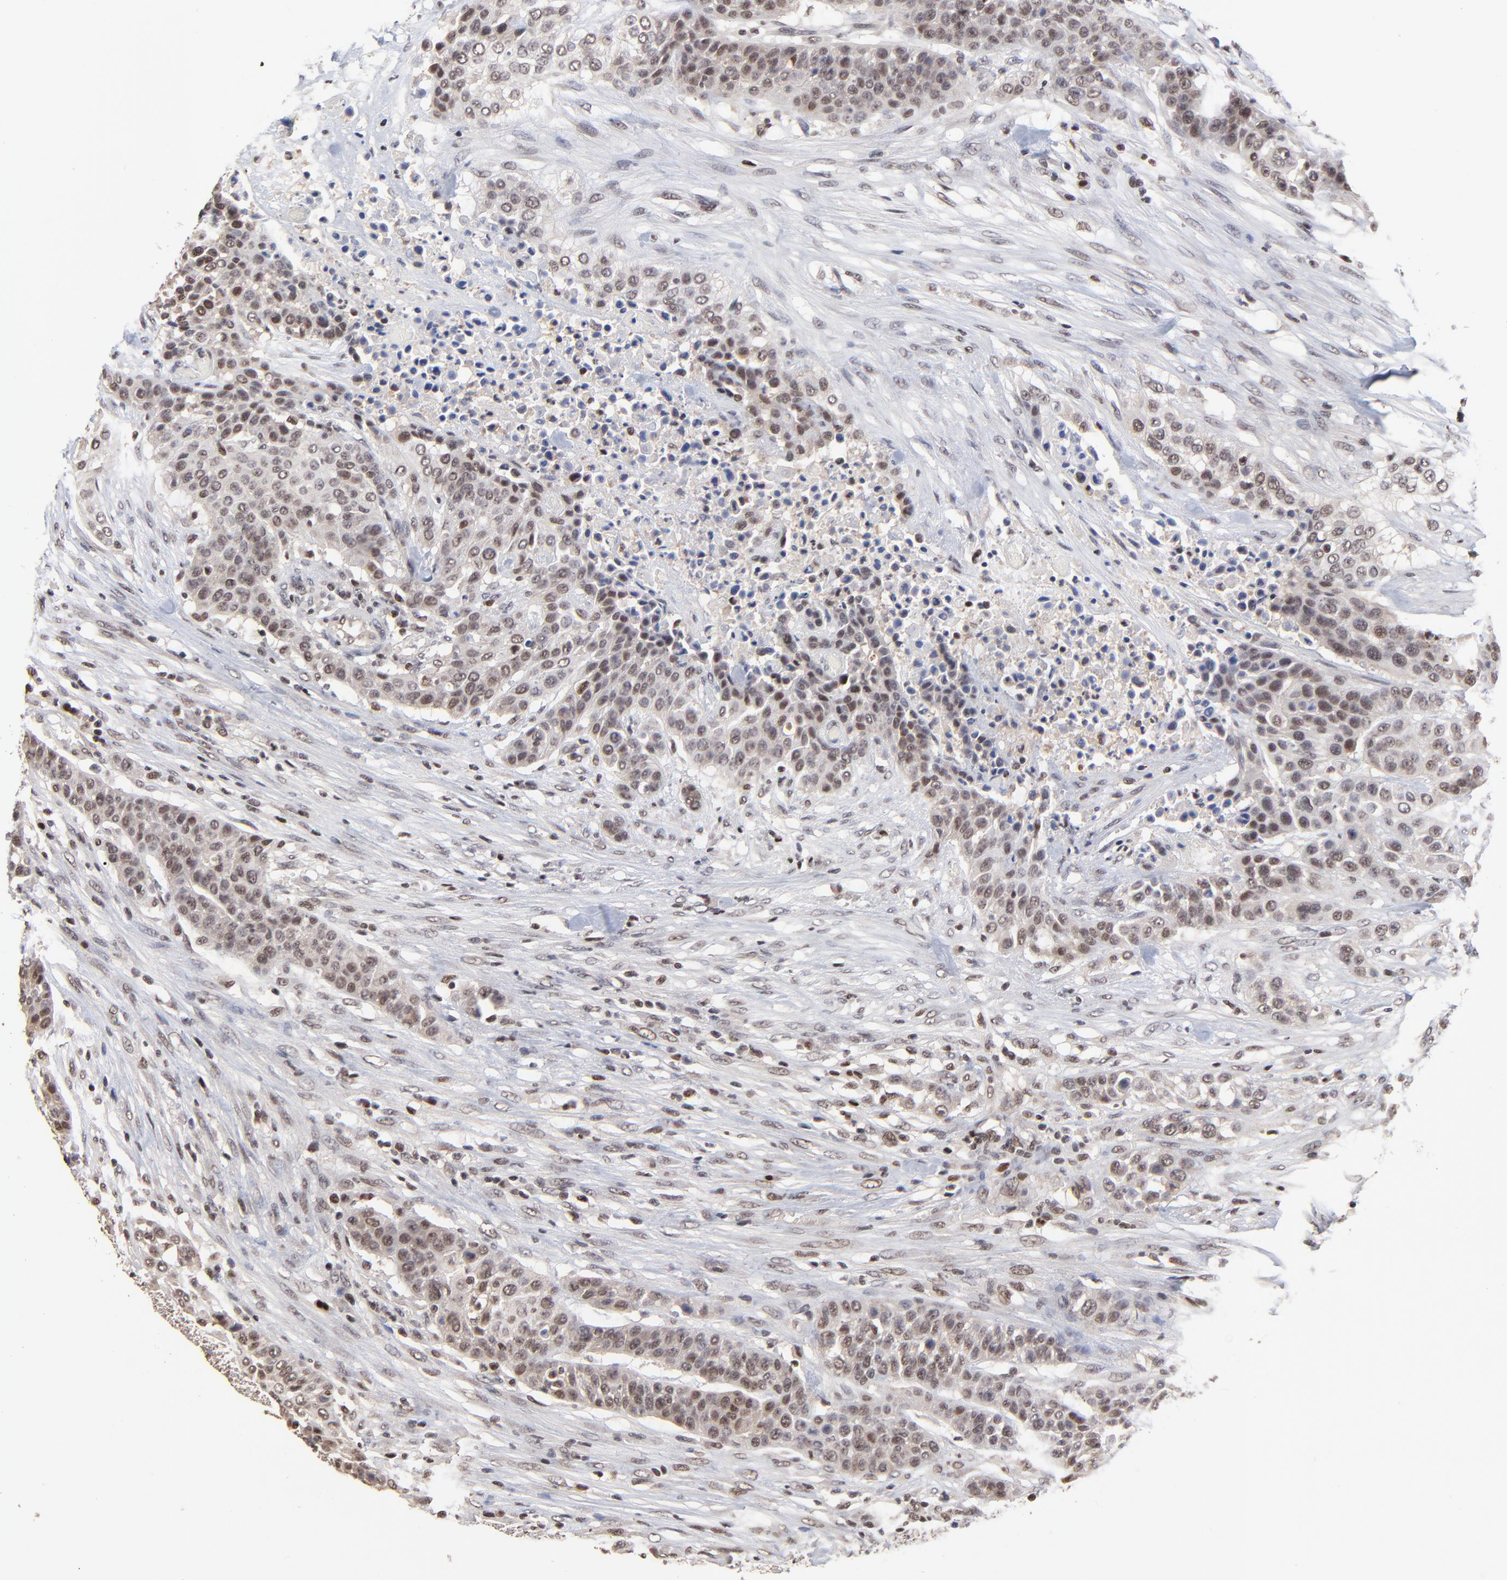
{"staining": {"intensity": "weak", "quantity": "25%-75%", "location": "nuclear"}, "tissue": "urothelial cancer", "cell_type": "Tumor cells", "image_type": "cancer", "snomed": [{"axis": "morphology", "description": "Urothelial carcinoma, High grade"}, {"axis": "topography", "description": "Urinary bladder"}], "caption": "Urothelial cancer was stained to show a protein in brown. There is low levels of weak nuclear staining in about 25%-75% of tumor cells.", "gene": "DSN1", "patient": {"sex": "male", "age": 74}}